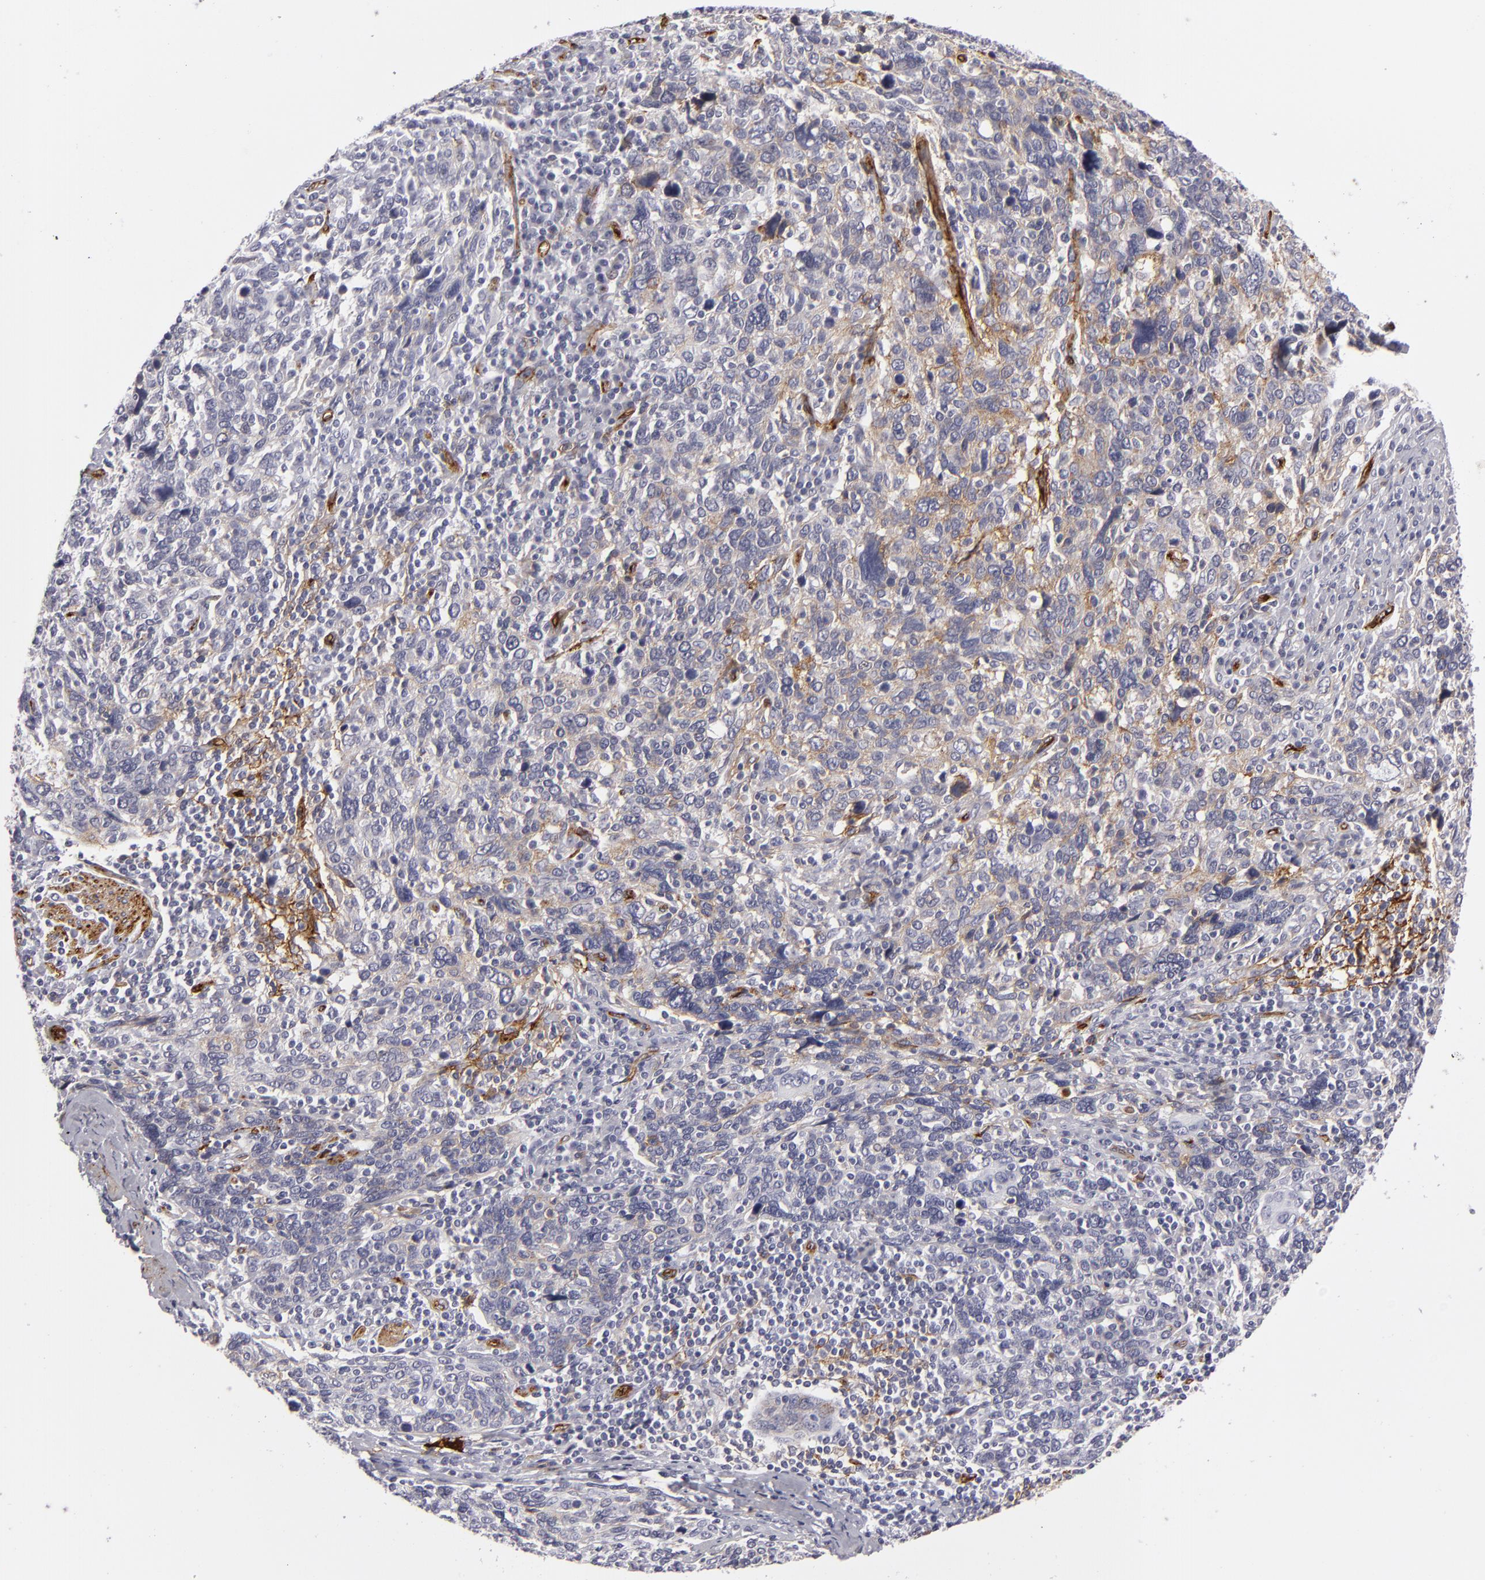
{"staining": {"intensity": "weak", "quantity": "25%-75%", "location": "cytoplasmic/membranous"}, "tissue": "cervical cancer", "cell_type": "Tumor cells", "image_type": "cancer", "snomed": [{"axis": "morphology", "description": "Squamous cell carcinoma, NOS"}, {"axis": "topography", "description": "Cervix"}], "caption": "A brown stain highlights weak cytoplasmic/membranous staining of a protein in human cervical cancer tumor cells. (DAB (3,3'-diaminobenzidine) IHC with brightfield microscopy, high magnification).", "gene": "MCAM", "patient": {"sex": "female", "age": 41}}